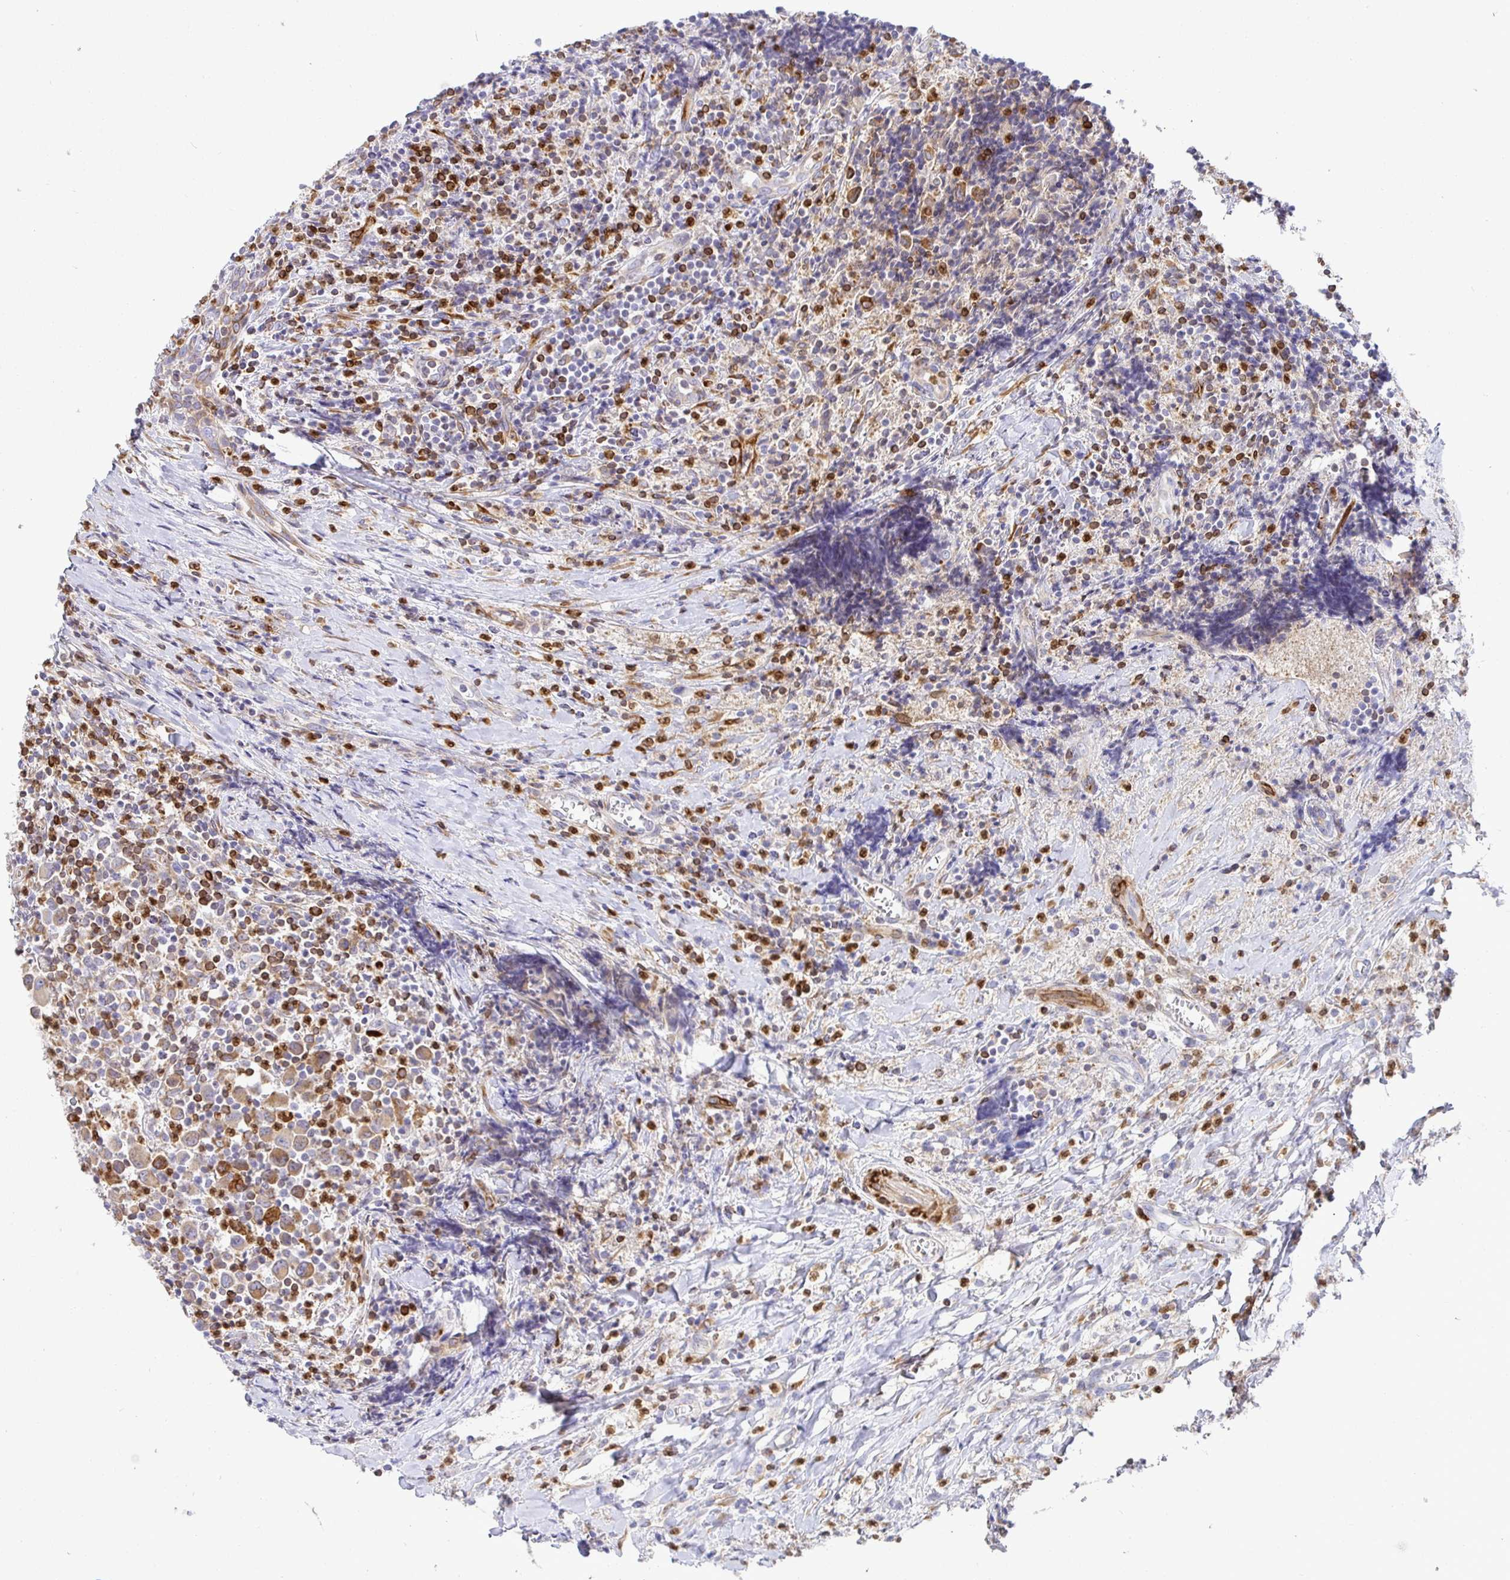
{"staining": {"intensity": "moderate", "quantity": ">75%", "location": "cytoplasmic/membranous"}, "tissue": "lymphoma", "cell_type": "Tumor cells", "image_type": "cancer", "snomed": [{"axis": "morphology", "description": "Hodgkin's disease, NOS"}, {"axis": "topography", "description": "Thymus, NOS"}], "caption": "Lymphoma stained for a protein (brown) shows moderate cytoplasmic/membranous positive staining in about >75% of tumor cells.", "gene": "TP53I11", "patient": {"sex": "female", "age": 17}}